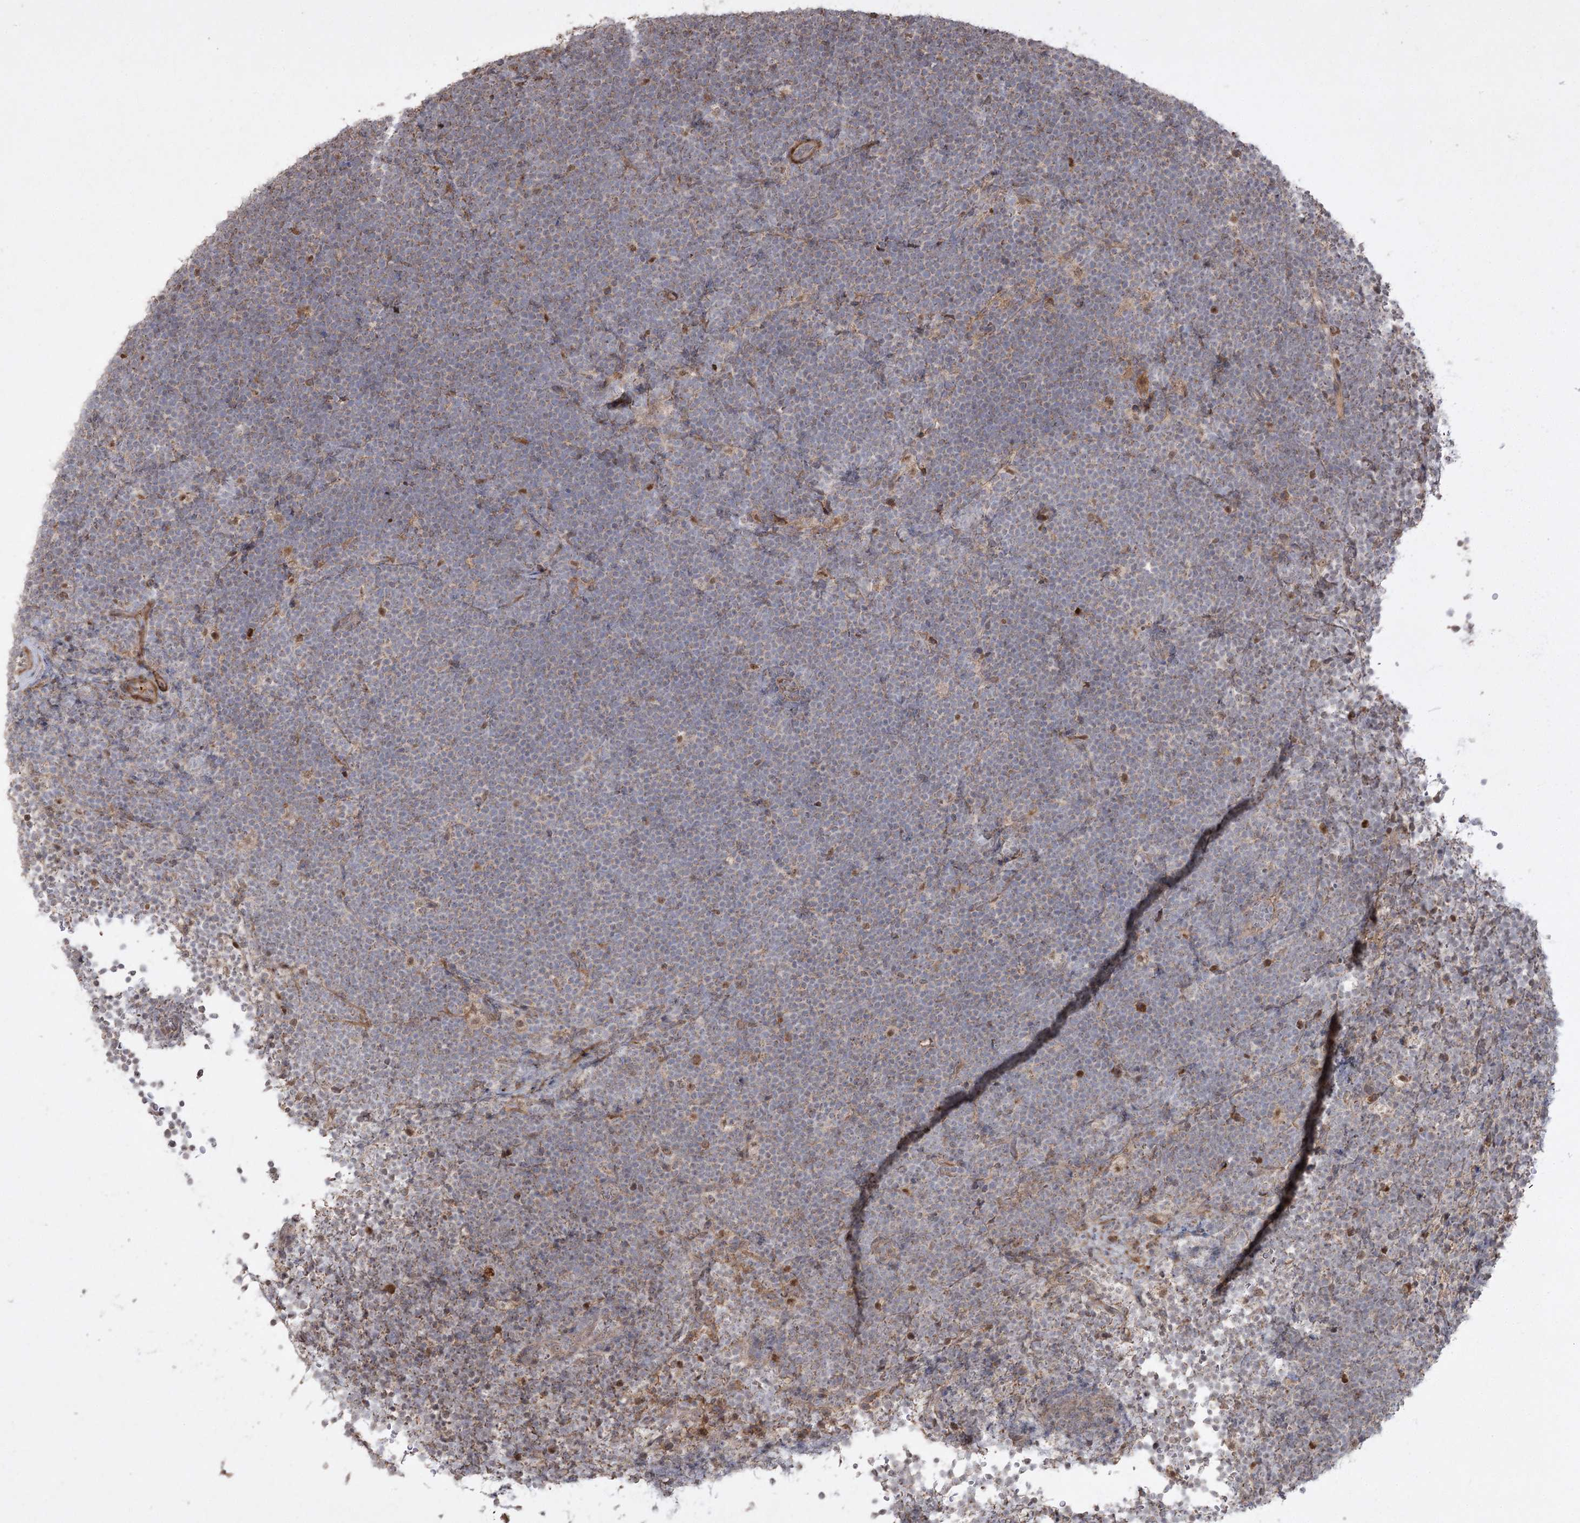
{"staining": {"intensity": "weak", "quantity": "25%-75%", "location": "cytoplasmic/membranous"}, "tissue": "lymphoma", "cell_type": "Tumor cells", "image_type": "cancer", "snomed": [{"axis": "morphology", "description": "Malignant lymphoma, non-Hodgkin's type, High grade"}, {"axis": "topography", "description": "Lymph node"}], "caption": "Protein expression analysis of human malignant lymphoma, non-Hodgkin's type (high-grade) reveals weak cytoplasmic/membranous staining in approximately 25%-75% of tumor cells. (Stains: DAB in brown, nuclei in blue, Microscopy: brightfield microscopy at high magnification).", "gene": "KBTBD4", "patient": {"sex": "male", "age": 13}}